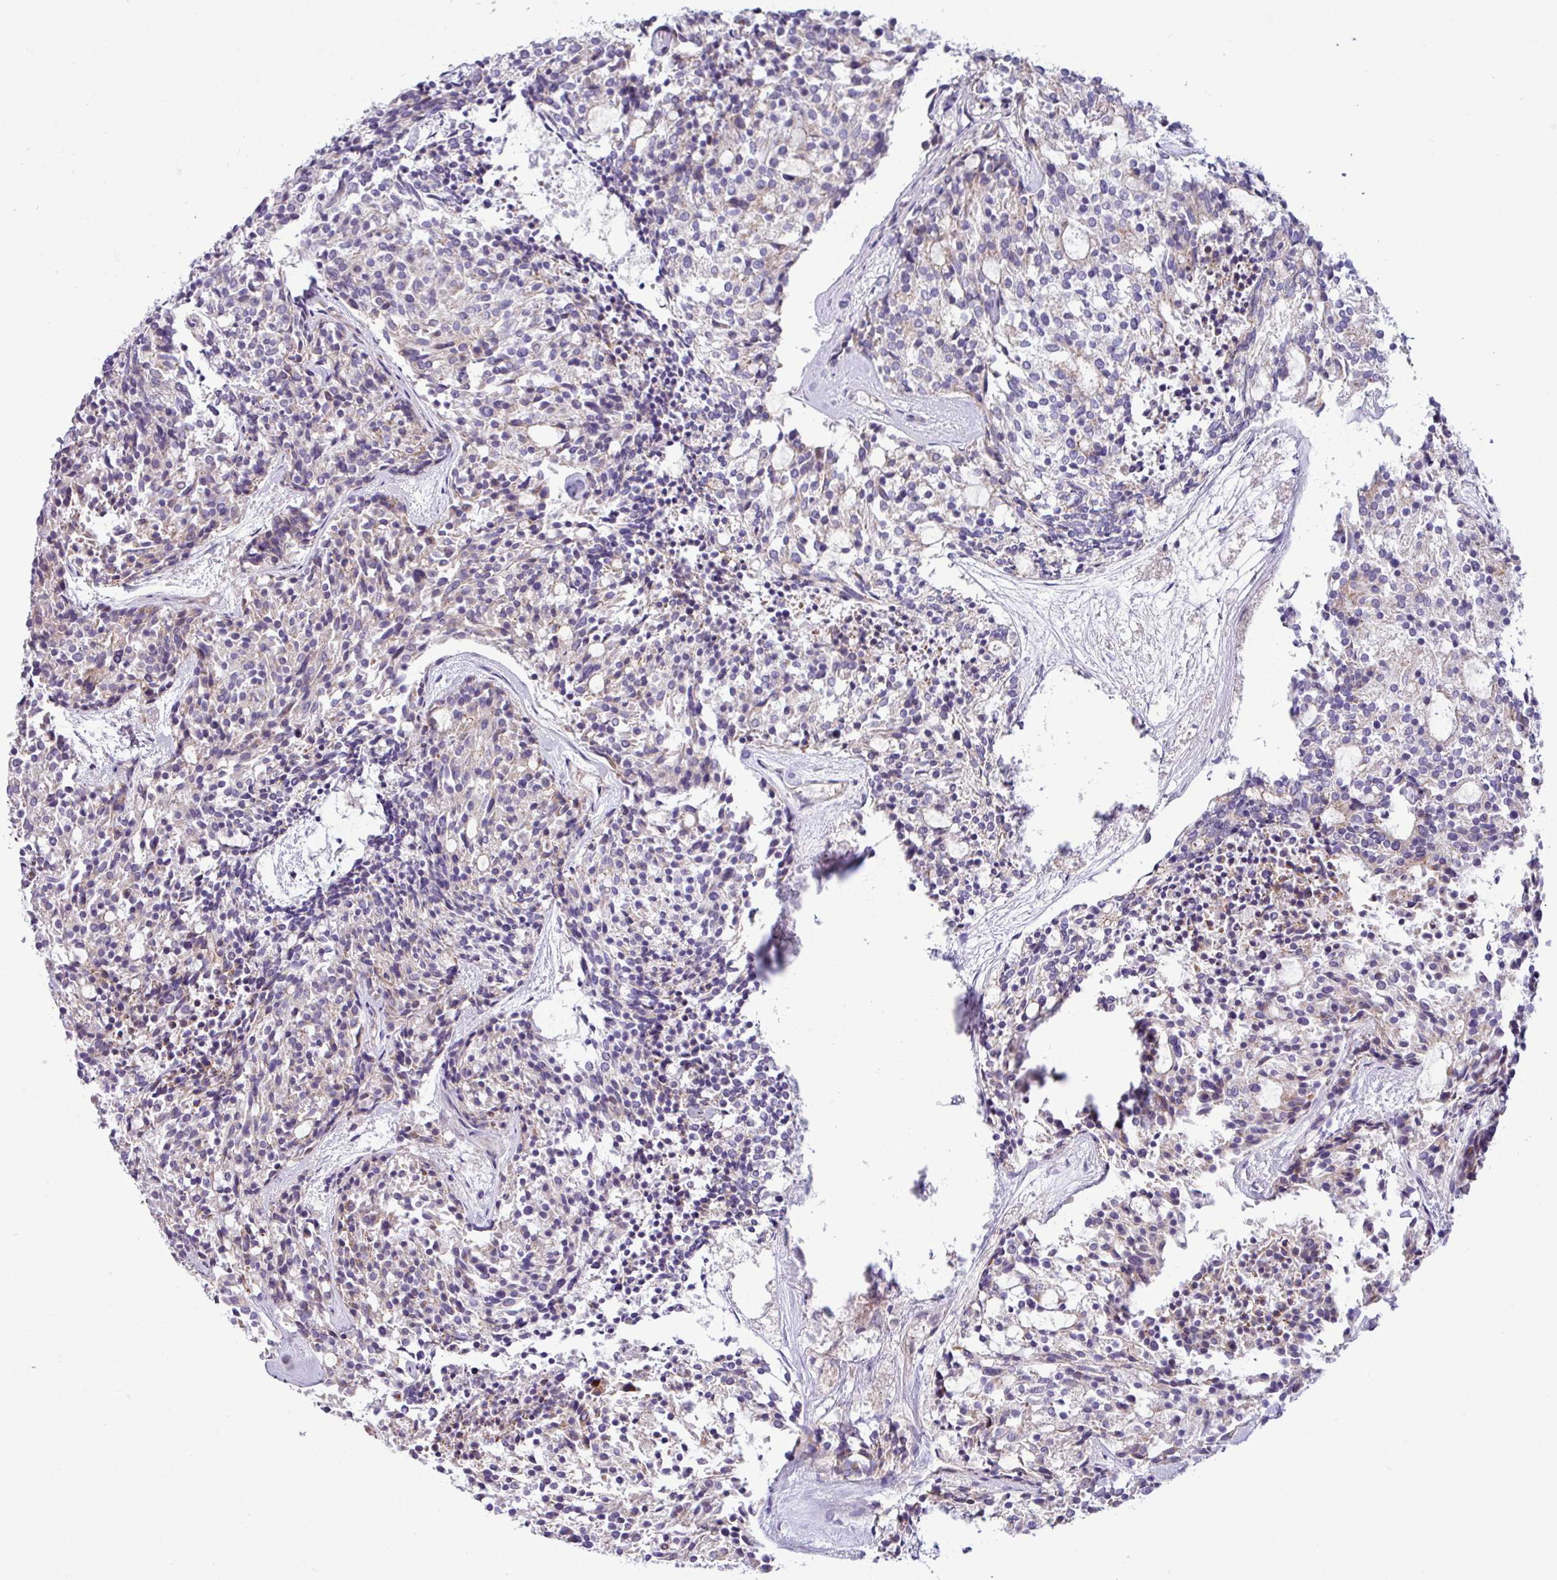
{"staining": {"intensity": "negative", "quantity": "none", "location": "none"}, "tissue": "carcinoid", "cell_type": "Tumor cells", "image_type": "cancer", "snomed": [{"axis": "morphology", "description": "Carcinoid, malignant, NOS"}, {"axis": "topography", "description": "Pancreas"}], "caption": "IHC histopathology image of neoplastic tissue: human carcinoid (malignant) stained with DAB (3,3'-diaminobenzidine) exhibits no significant protein positivity in tumor cells.", "gene": "ACAP3", "patient": {"sex": "female", "age": 54}}